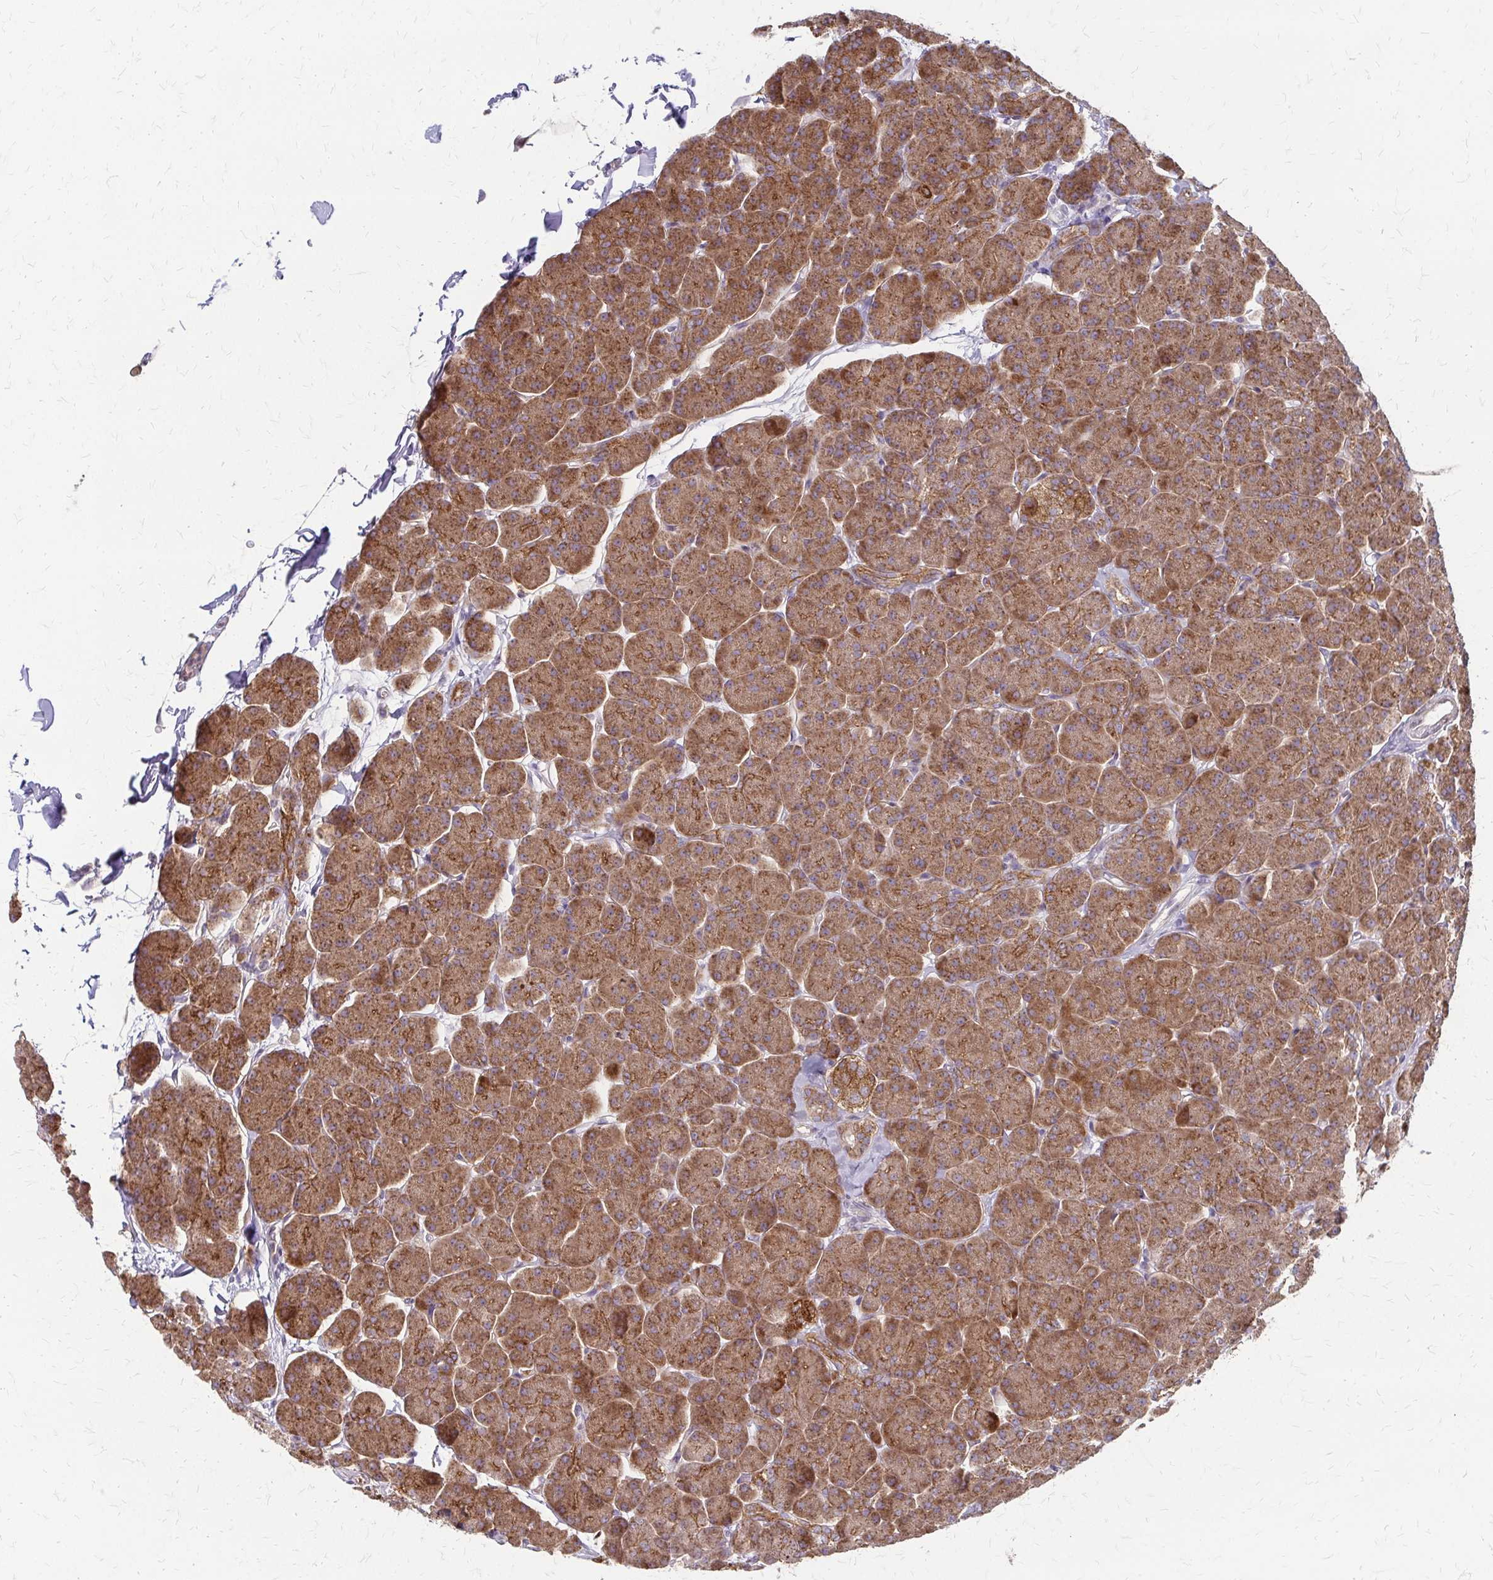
{"staining": {"intensity": "strong", "quantity": ">75%", "location": "cytoplasmic/membranous"}, "tissue": "pancreas", "cell_type": "Exocrine glandular cells", "image_type": "normal", "snomed": [{"axis": "morphology", "description": "Normal tissue, NOS"}, {"axis": "topography", "description": "Pancreas"}, {"axis": "topography", "description": "Peripheral nerve tissue"}], "caption": "The image shows staining of unremarkable pancreas, revealing strong cytoplasmic/membranous protein expression (brown color) within exocrine glandular cells. (IHC, brightfield microscopy, high magnification).", "gene": "ZNF383", "patient": {"sex": "male", "age": 54}}